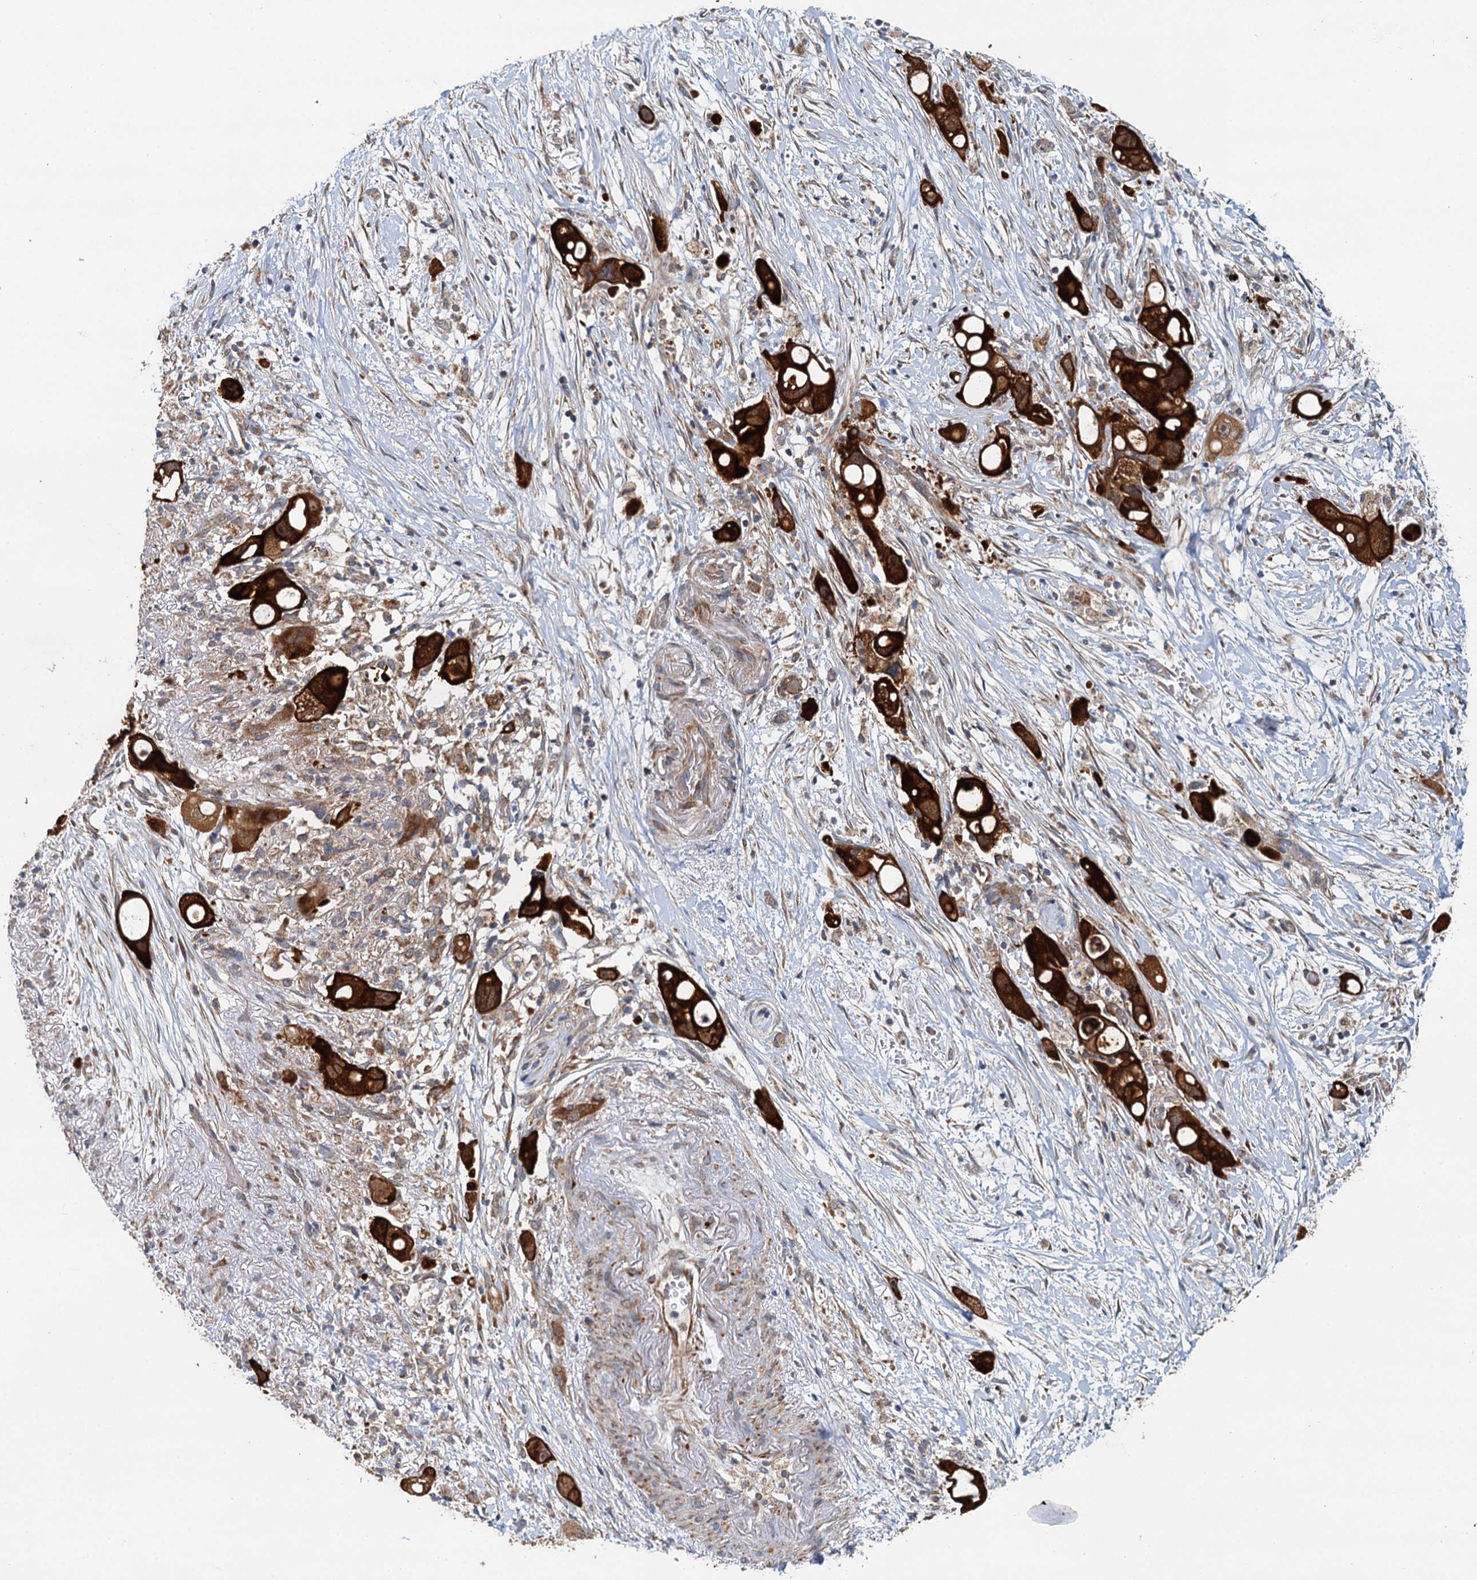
{"staining": {"intensity": "strong", "quantity": ">75%", "location": "cytoplasmic/membranous"}, "tissue": "pancreatic cancer", "cell_type": "Tumor cells", "image_type": "cancer", "snomed": [{"axis": "morphology", "description": "Normal tissue, NOS"}, {"axis": "morphology", "description": "Adenocarcinoma, NOS"}, {"axis": "topography", "description": "Pancreas"}], "caption": "The micrograph exhibits a brown stain indicating the presence of a protein in the cytoplasmic/membranous of tumor cells in pancreatic cancer. (DAB = brown stain, brightfield microscopy at high magnification).", "gene": "LRRK2", "patient": {"sex": "female", "age": 68}}